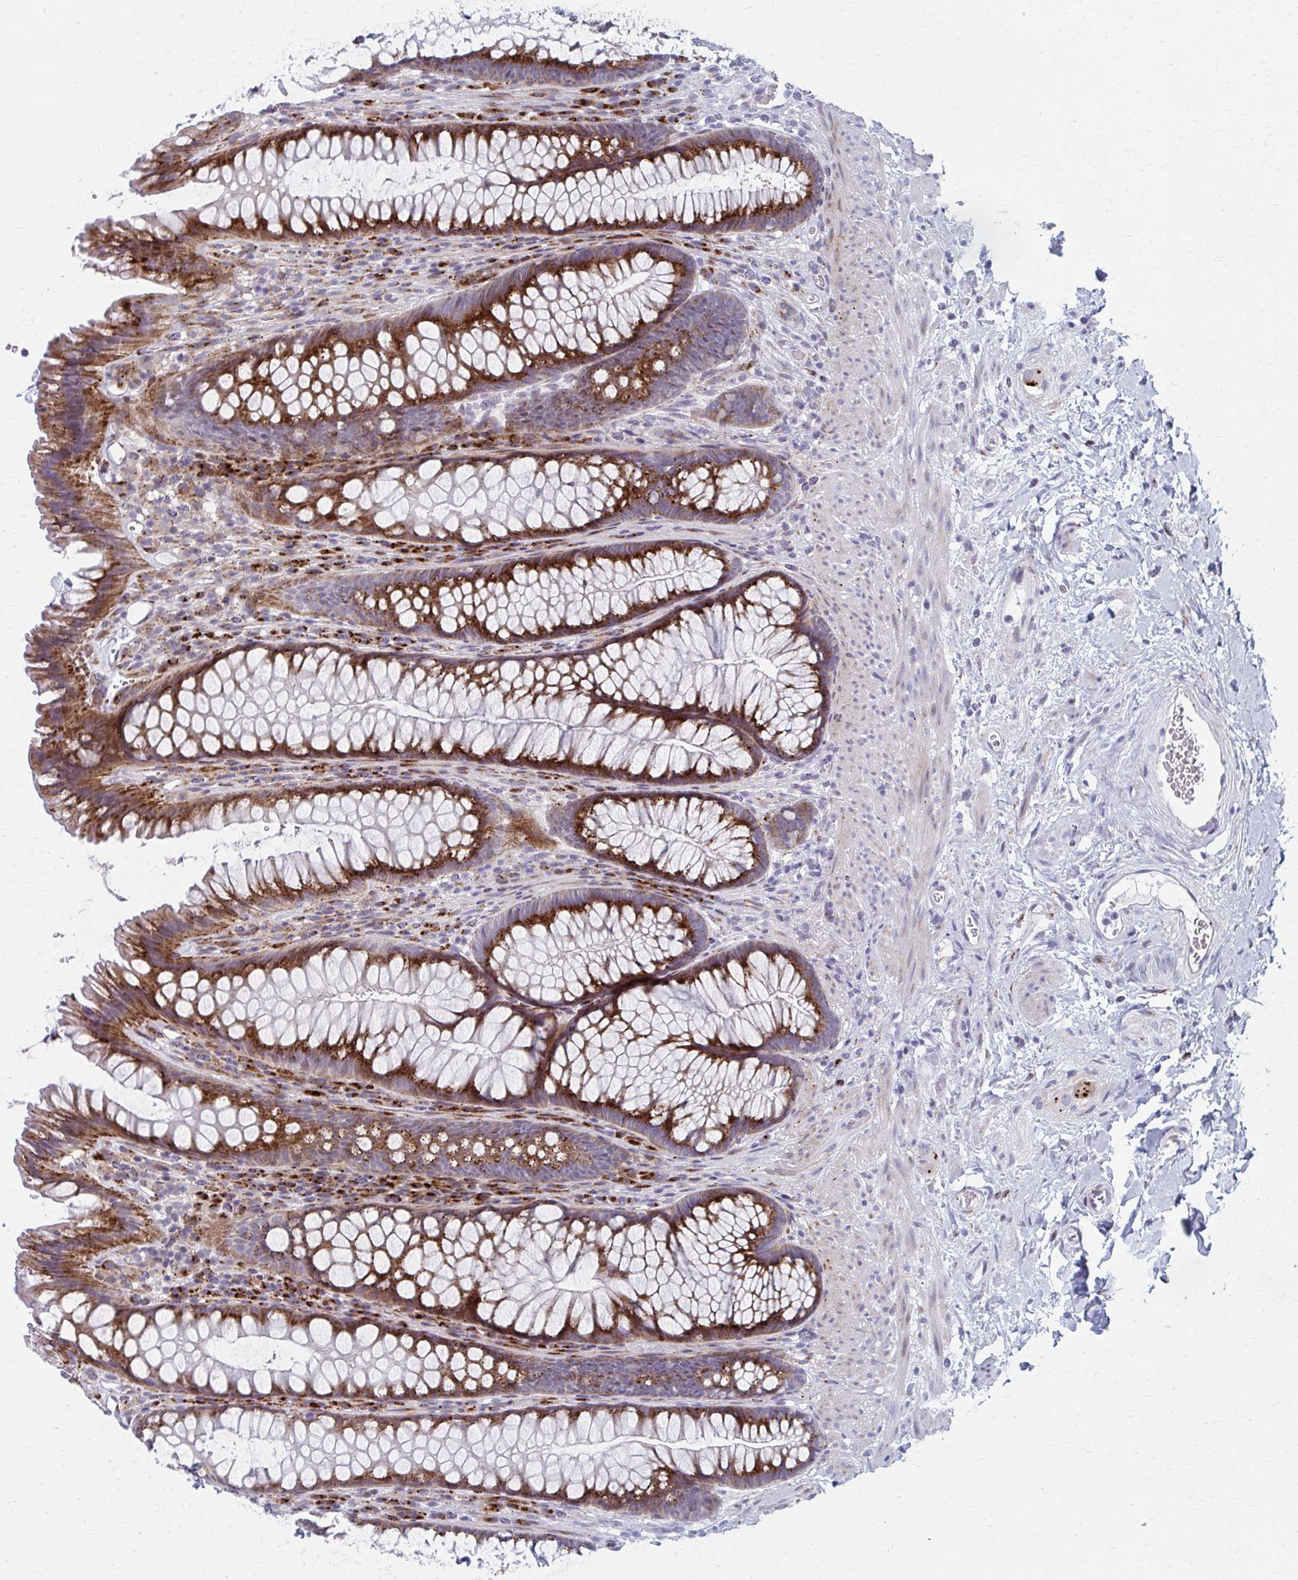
{"staining": {"intensity": "strong", "quantity": "25%-75%", "location": "cytoplasmic/membranous"}, "tissue": "rectum", "cell_type": "Glandular cells", "image_type": "normal", "snomed": [{"axis": "morphology", "description": "Normal tissue, NOS"}, {"axis": "topography", "description": "Rectum"}], "caption": "Glandular cells show high levels of strong cytoplasmic/membranous staining in approximately 25%-75% of cells in normal human rectum.", "gene": "OLFM2", "patient": {"sex": "male", "age": 53}}